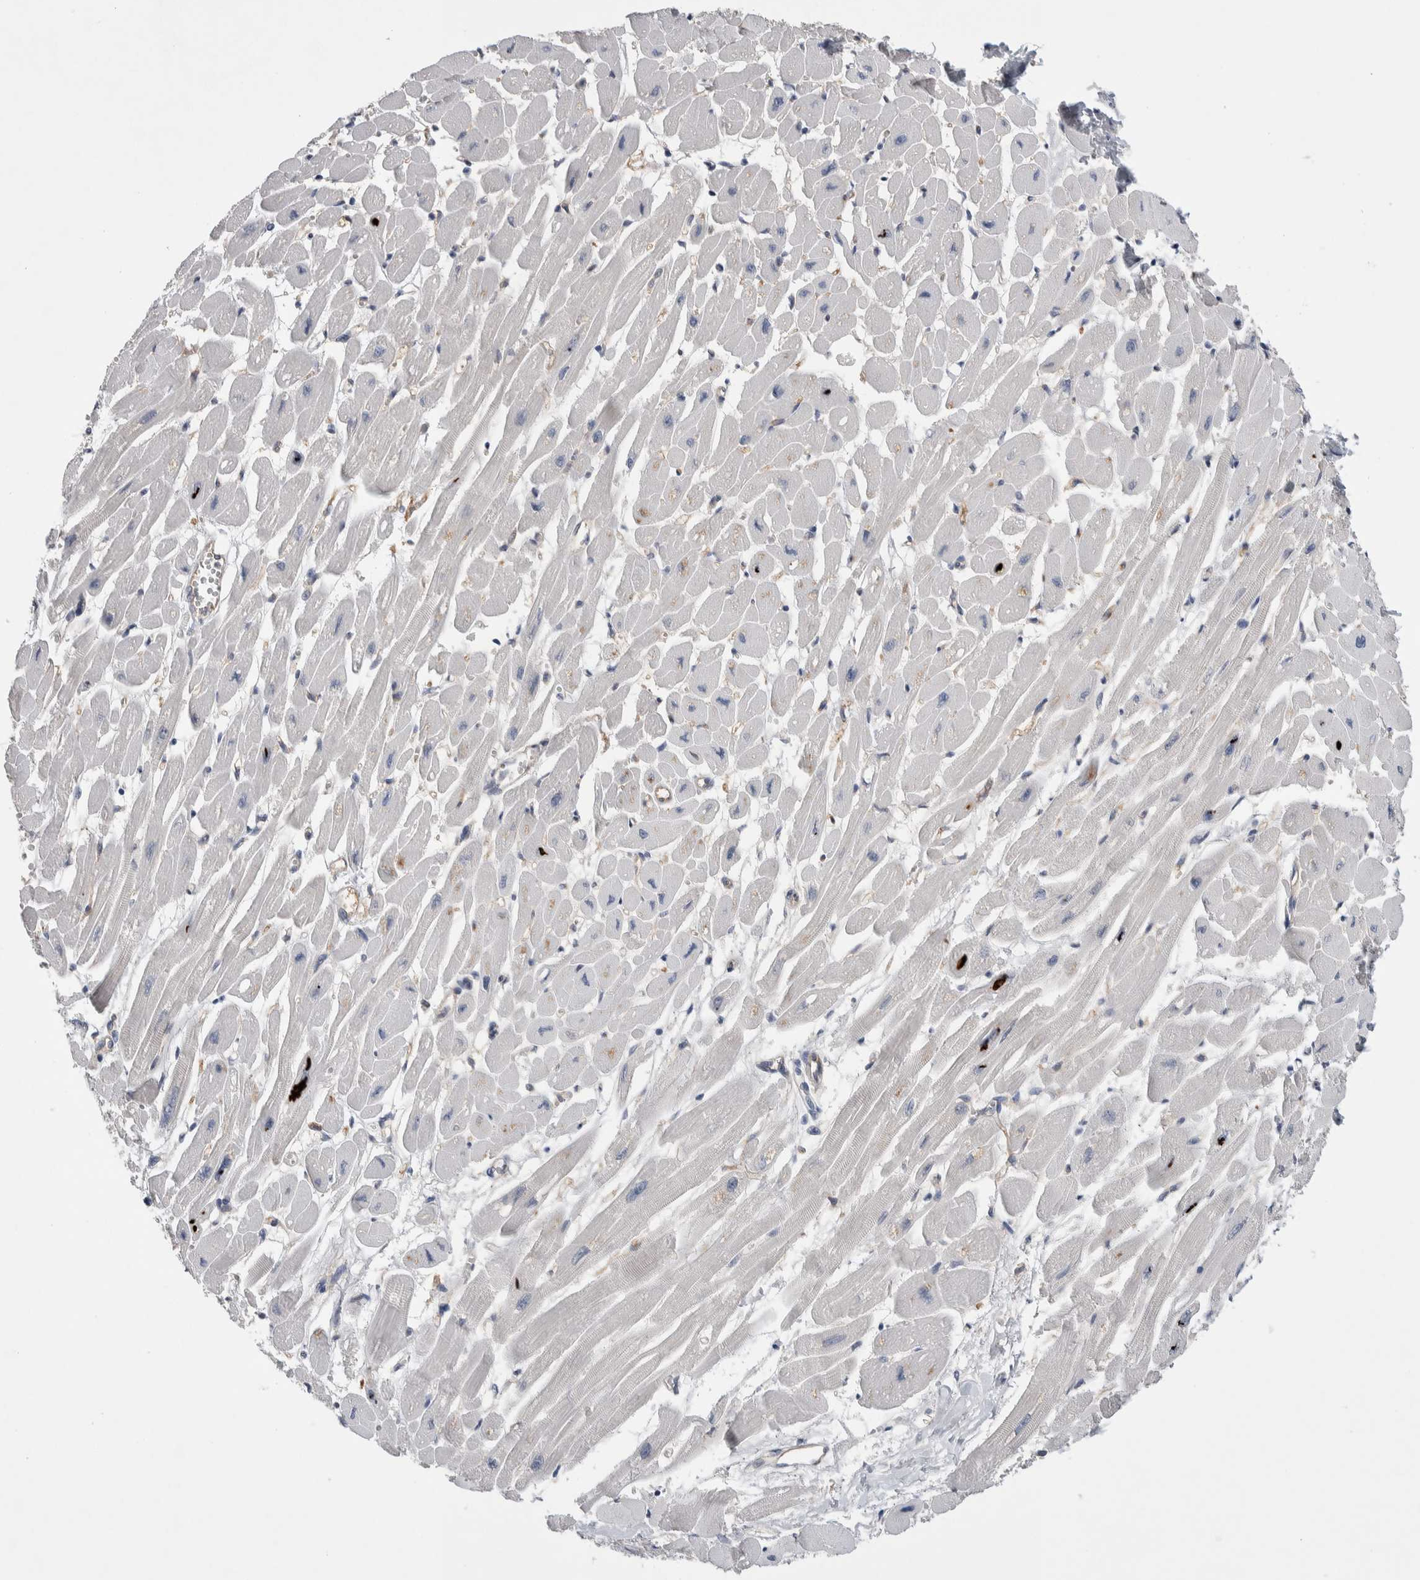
{"staining": {"intensity": "negative", "quantity": "none", "location": "none"}, "tissue": "heart muscle", "cell_type": "Cardiomyocytes", "image_type": "normal", "snomed": [{"axis": "morphology", "description": "Normal tissue, NOS"}, {"axis": "topography", "description": "Heart"}], "caption": "A photomicrograph of human heart muscle is negative for staining in cardiomyocytes. (DAB (3,3'-diaminobenzidine) immunohistochemistry with hematoxylin counter stain).", "gene": "CEP131", "patient": {"sex": "female", "age": 54}}